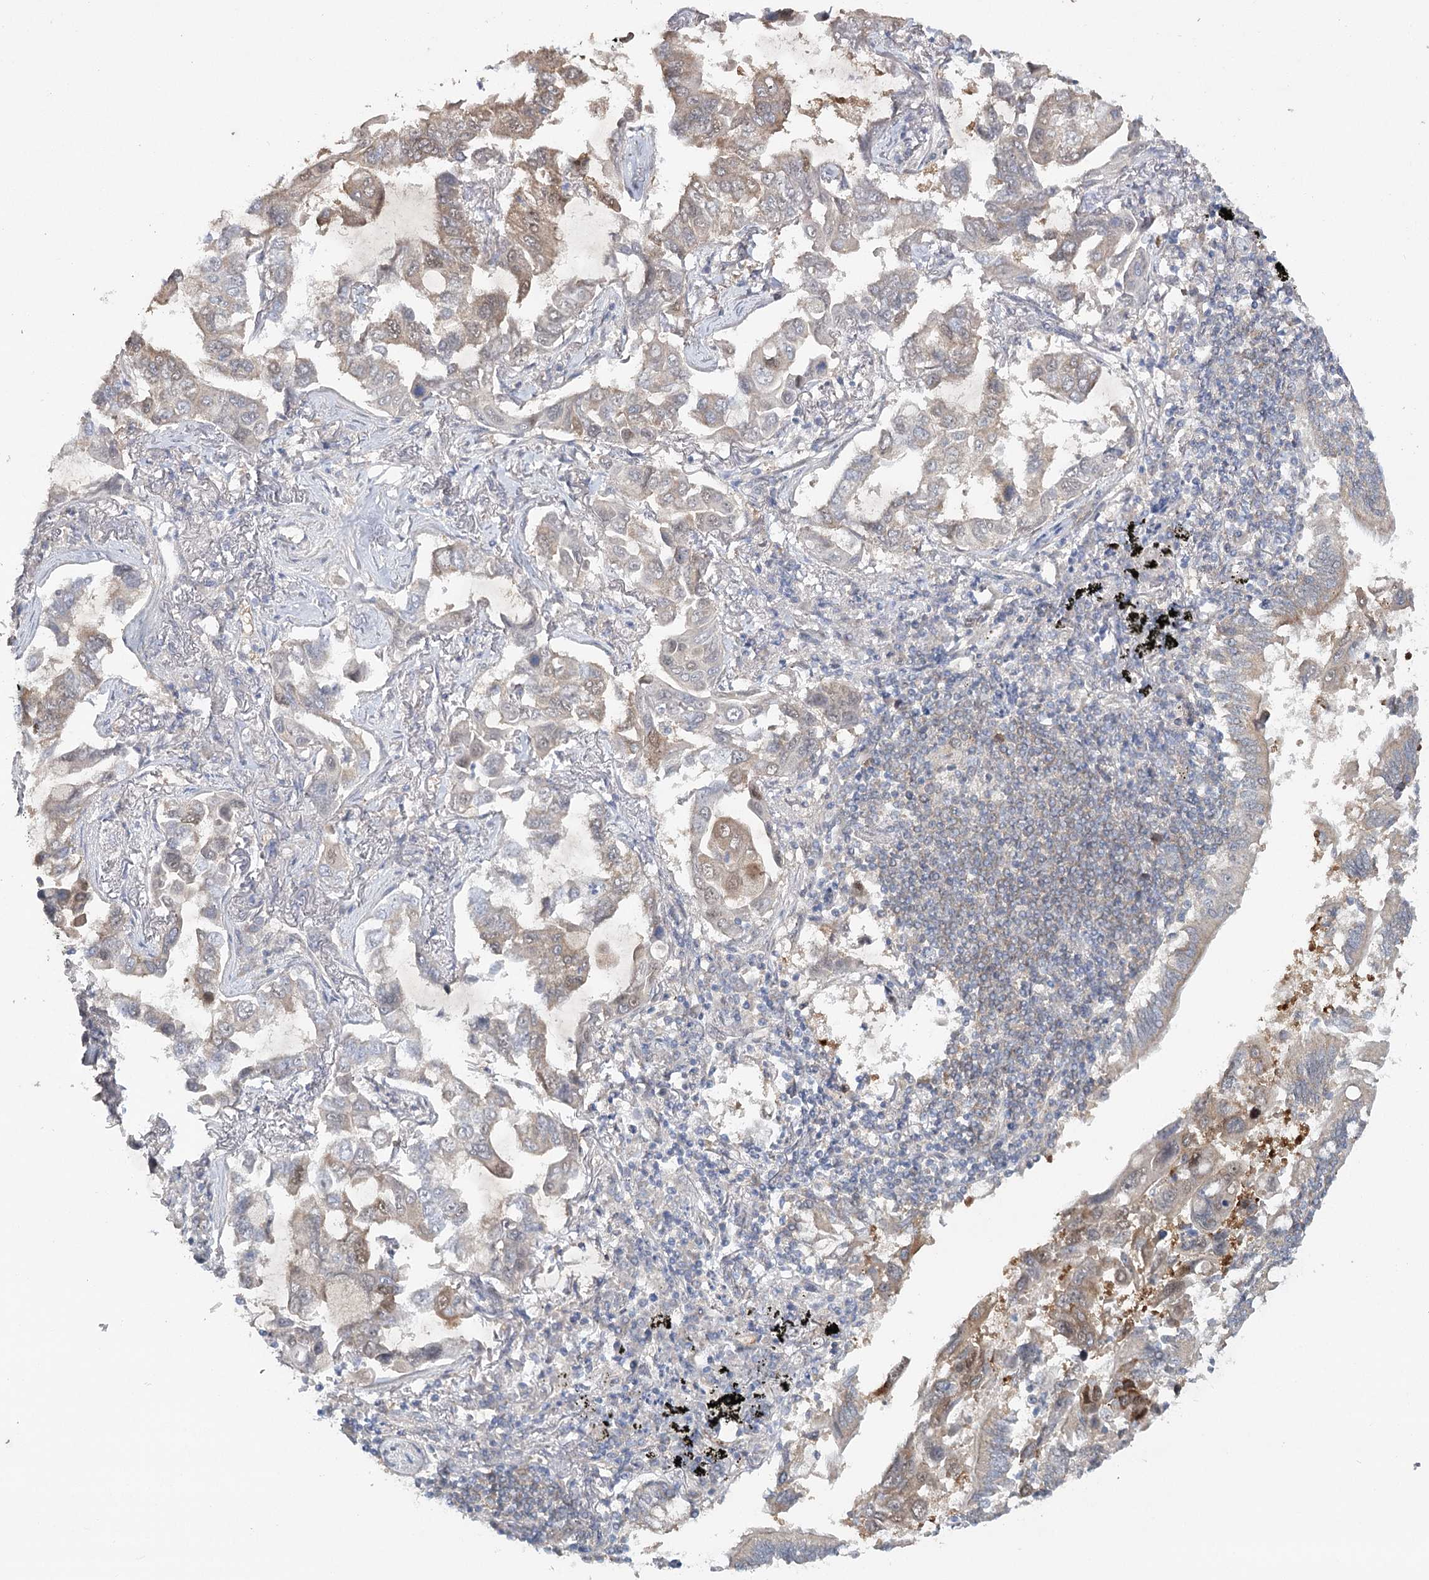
{"staining": {"intensity": "weak", "quantity": "<25%", "location": "cytoplasmic/membranous"}, "tissue": "lung cancer", "cell_type": "Tumor cells", "image_type": "cancer", "snomed": [{"axis": "morphology", "description": "Adenocarcinoma, NOS"}, {"axis": "topography", "description": "Lung"}], "caption": "Tumor cells show no significant protein staining in lung cancer. (DAB (3,3'-diaminobenzidine) IHC with hematoxylin counter stain).", "gene": "MAP3K13", "patient": {"sex": "male", "age": 64}}